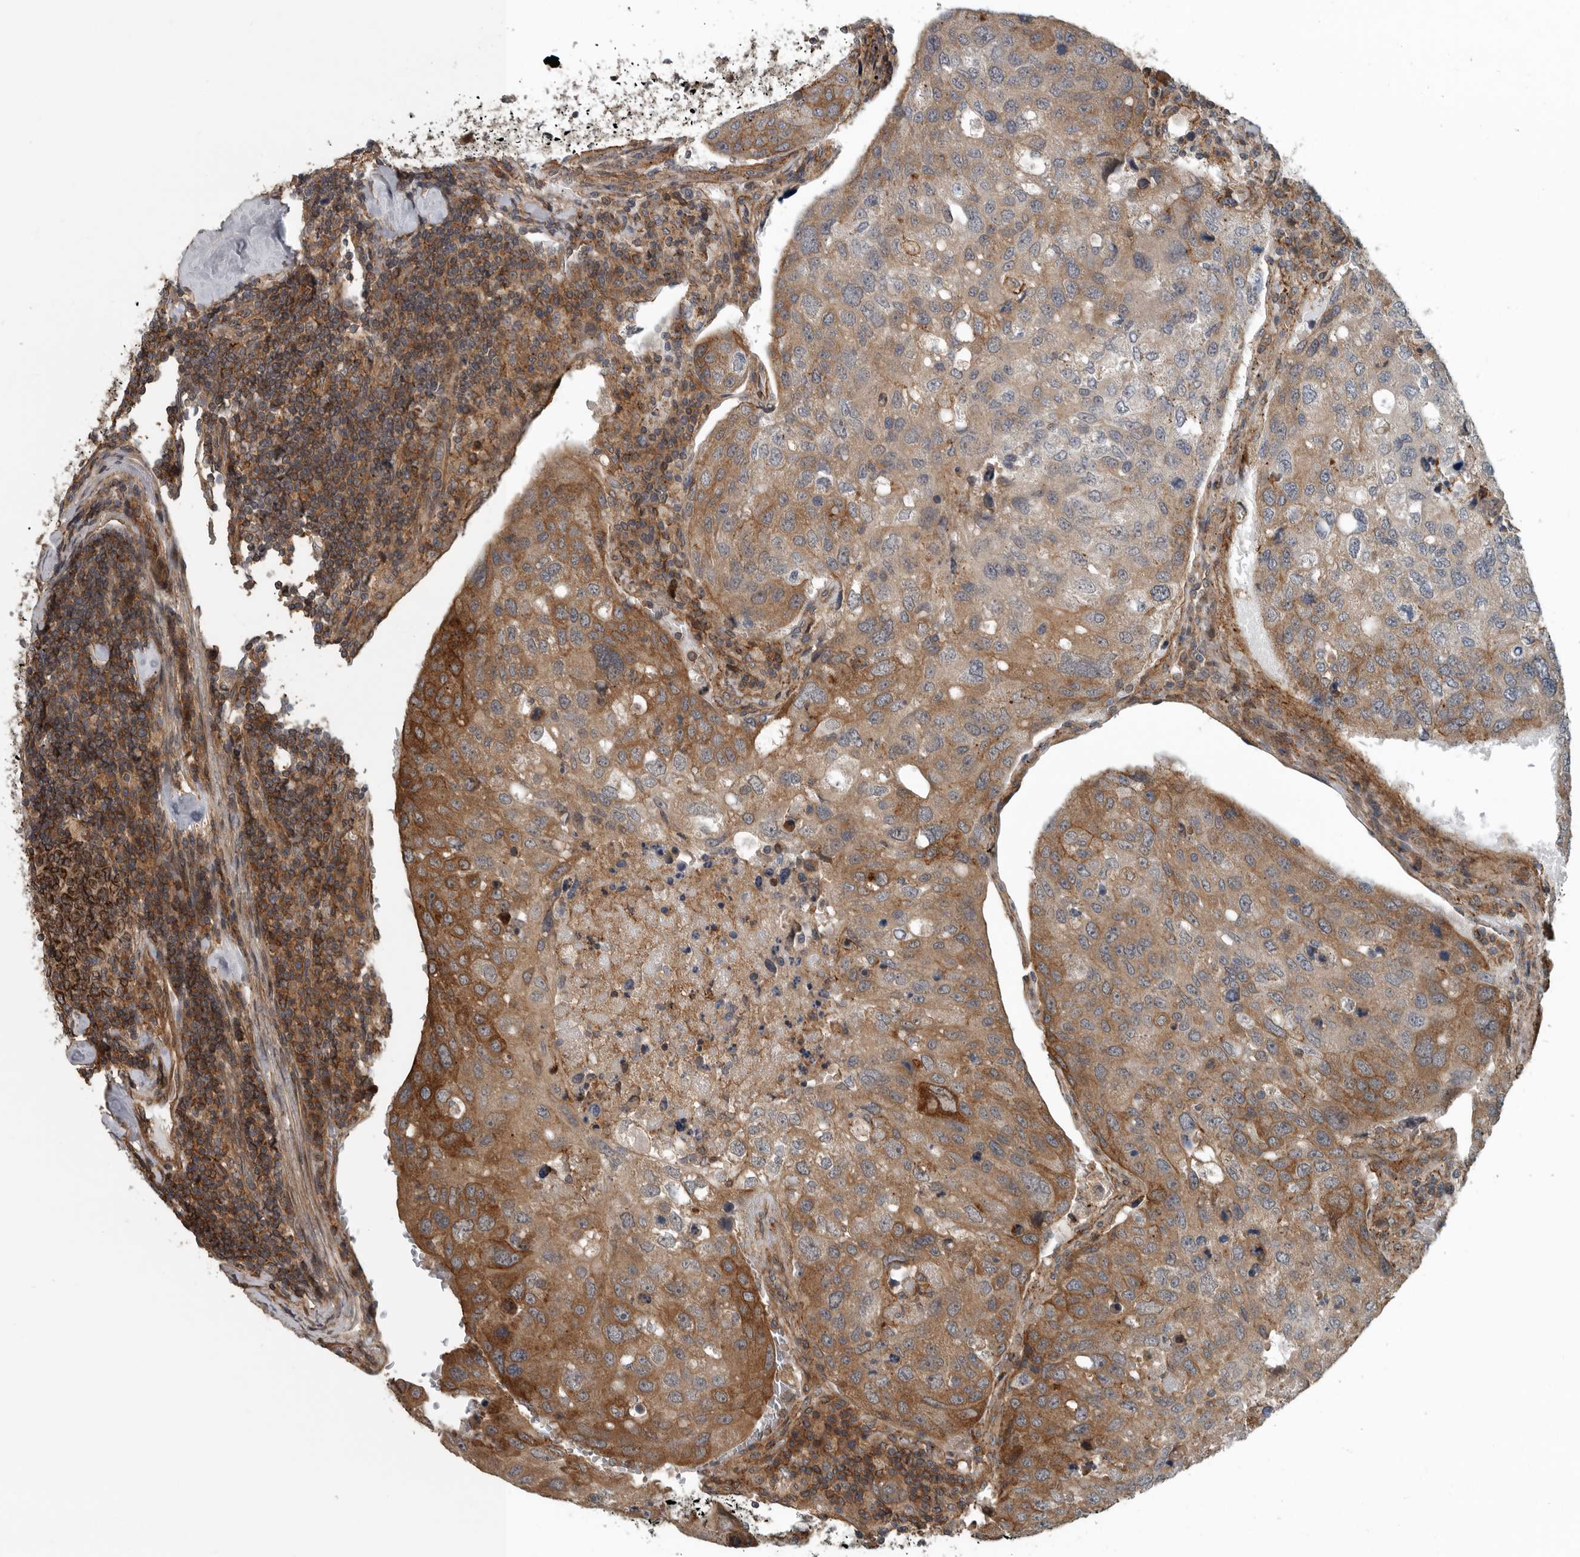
{"staining": {"intensity": "strong", "quantity": "25%-75%", "location": "cytoplasmic/membranous"}, "tissue": "urothelial cancer", "cell_type": "Tumor cells", "image_type": "cancer", "snomed": [{"axis": "morphology", "description": "Urothelial carcinoma, High grade"}, {"axis": "topography", "description": "Lymph node"}, {"axis": "topography", "description": "Urinary bladder"}], "caption": "Immunohistochemical staining of human high-grade urothelial carcinoma displays strong cytoplasmic/membranous protein expression in approximately 25%-75% of tumor cells. (brown staining indicates protein expression, while blue staining denotes nuclei).", "gene": "AMFR", "patient": {"sex": "male", "age": 51}}